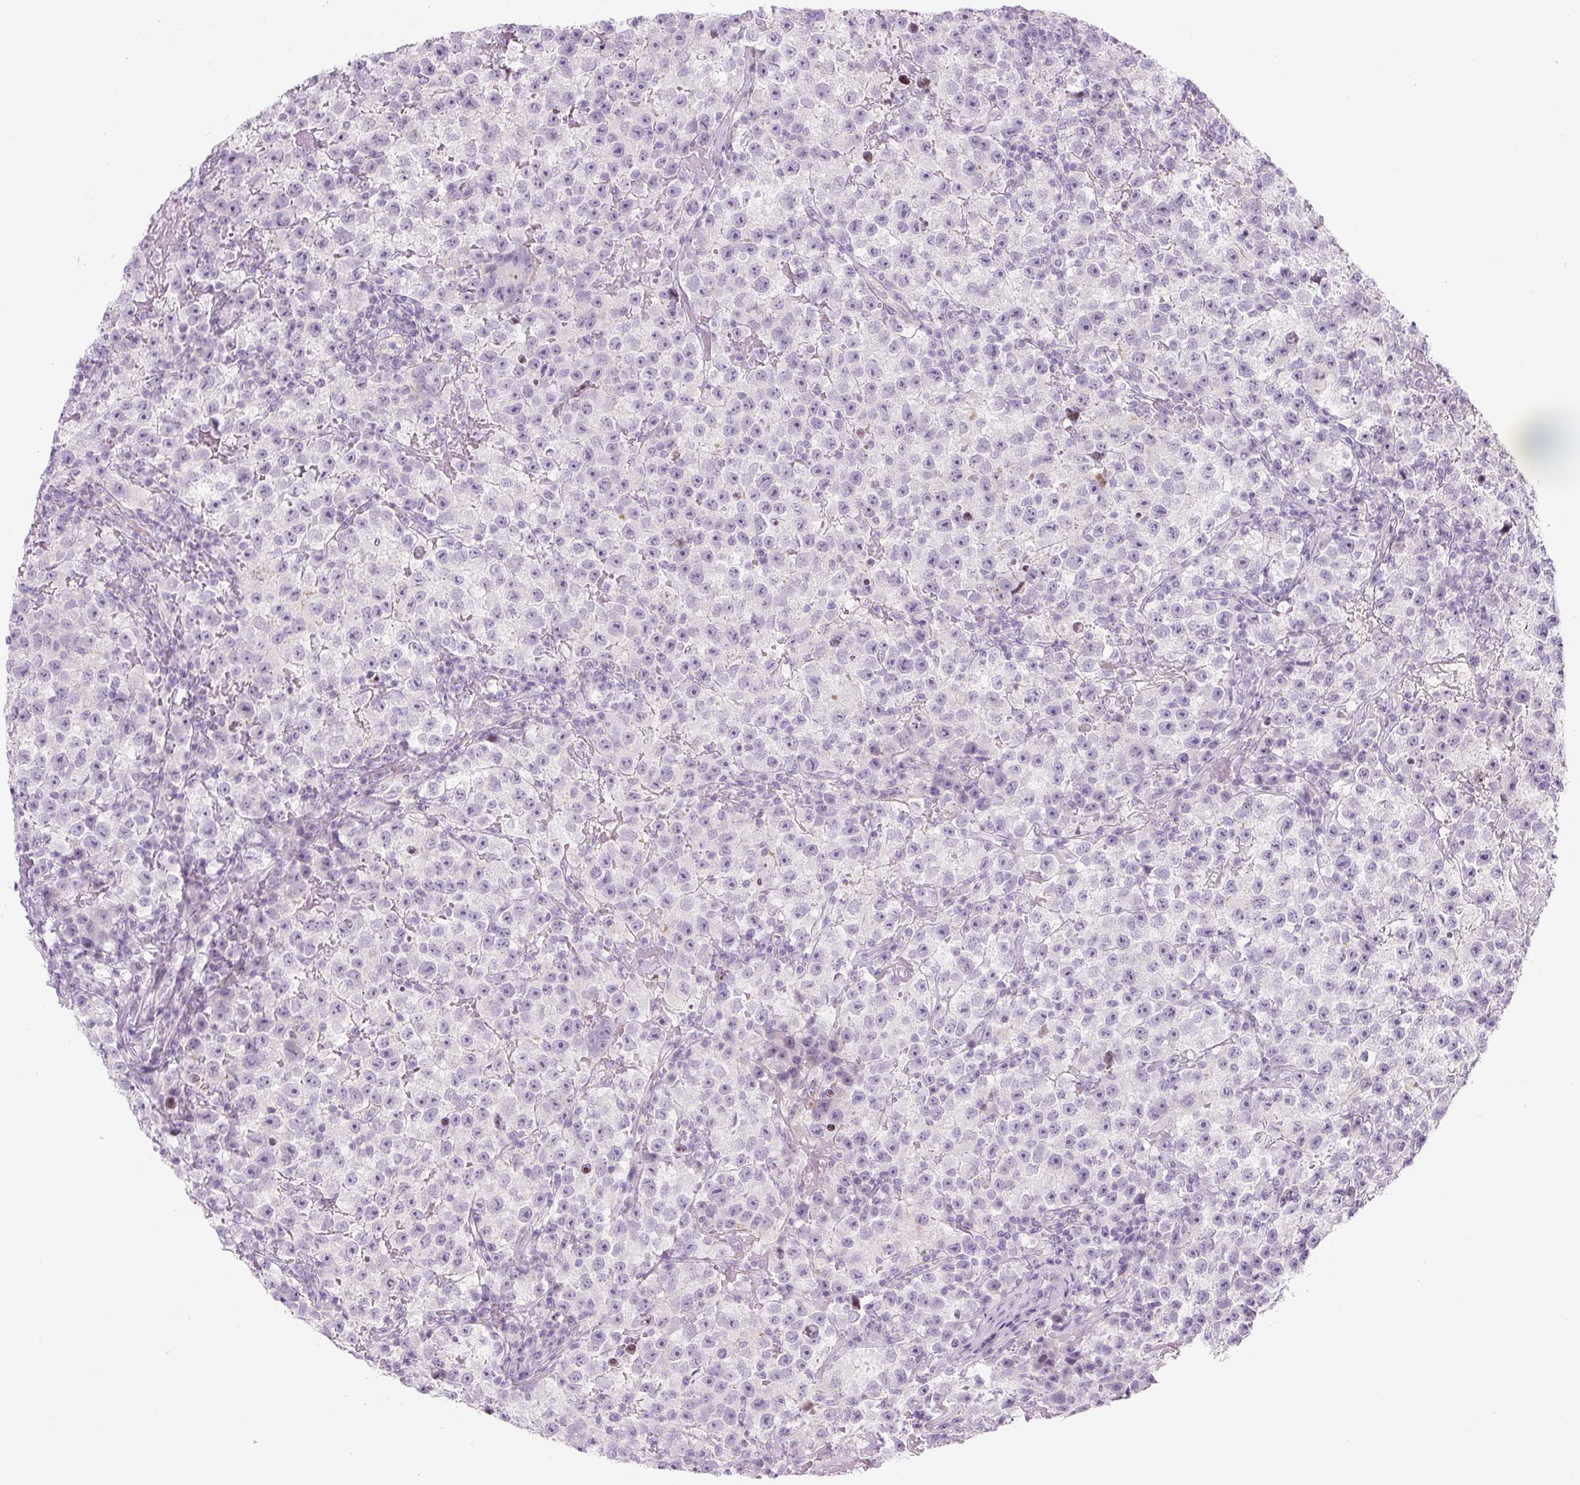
{"staining": {"intensity": "negative", "quantity": "none", "location": "none"}, "tissue": "testis cancer", "cell_type": "Tumor cells", "image_type": "cancer", "snomed": [{"axis": "morphology", "description": "Seminoma, NOS"}, {"axis": "topography", "description": "Testis"}], "caption": "A histopathology image of human seminoma (testis) is negative for staining in tumor cells.", "gene": "PRM1", "patient": {"sex": "male", "age": 22}}